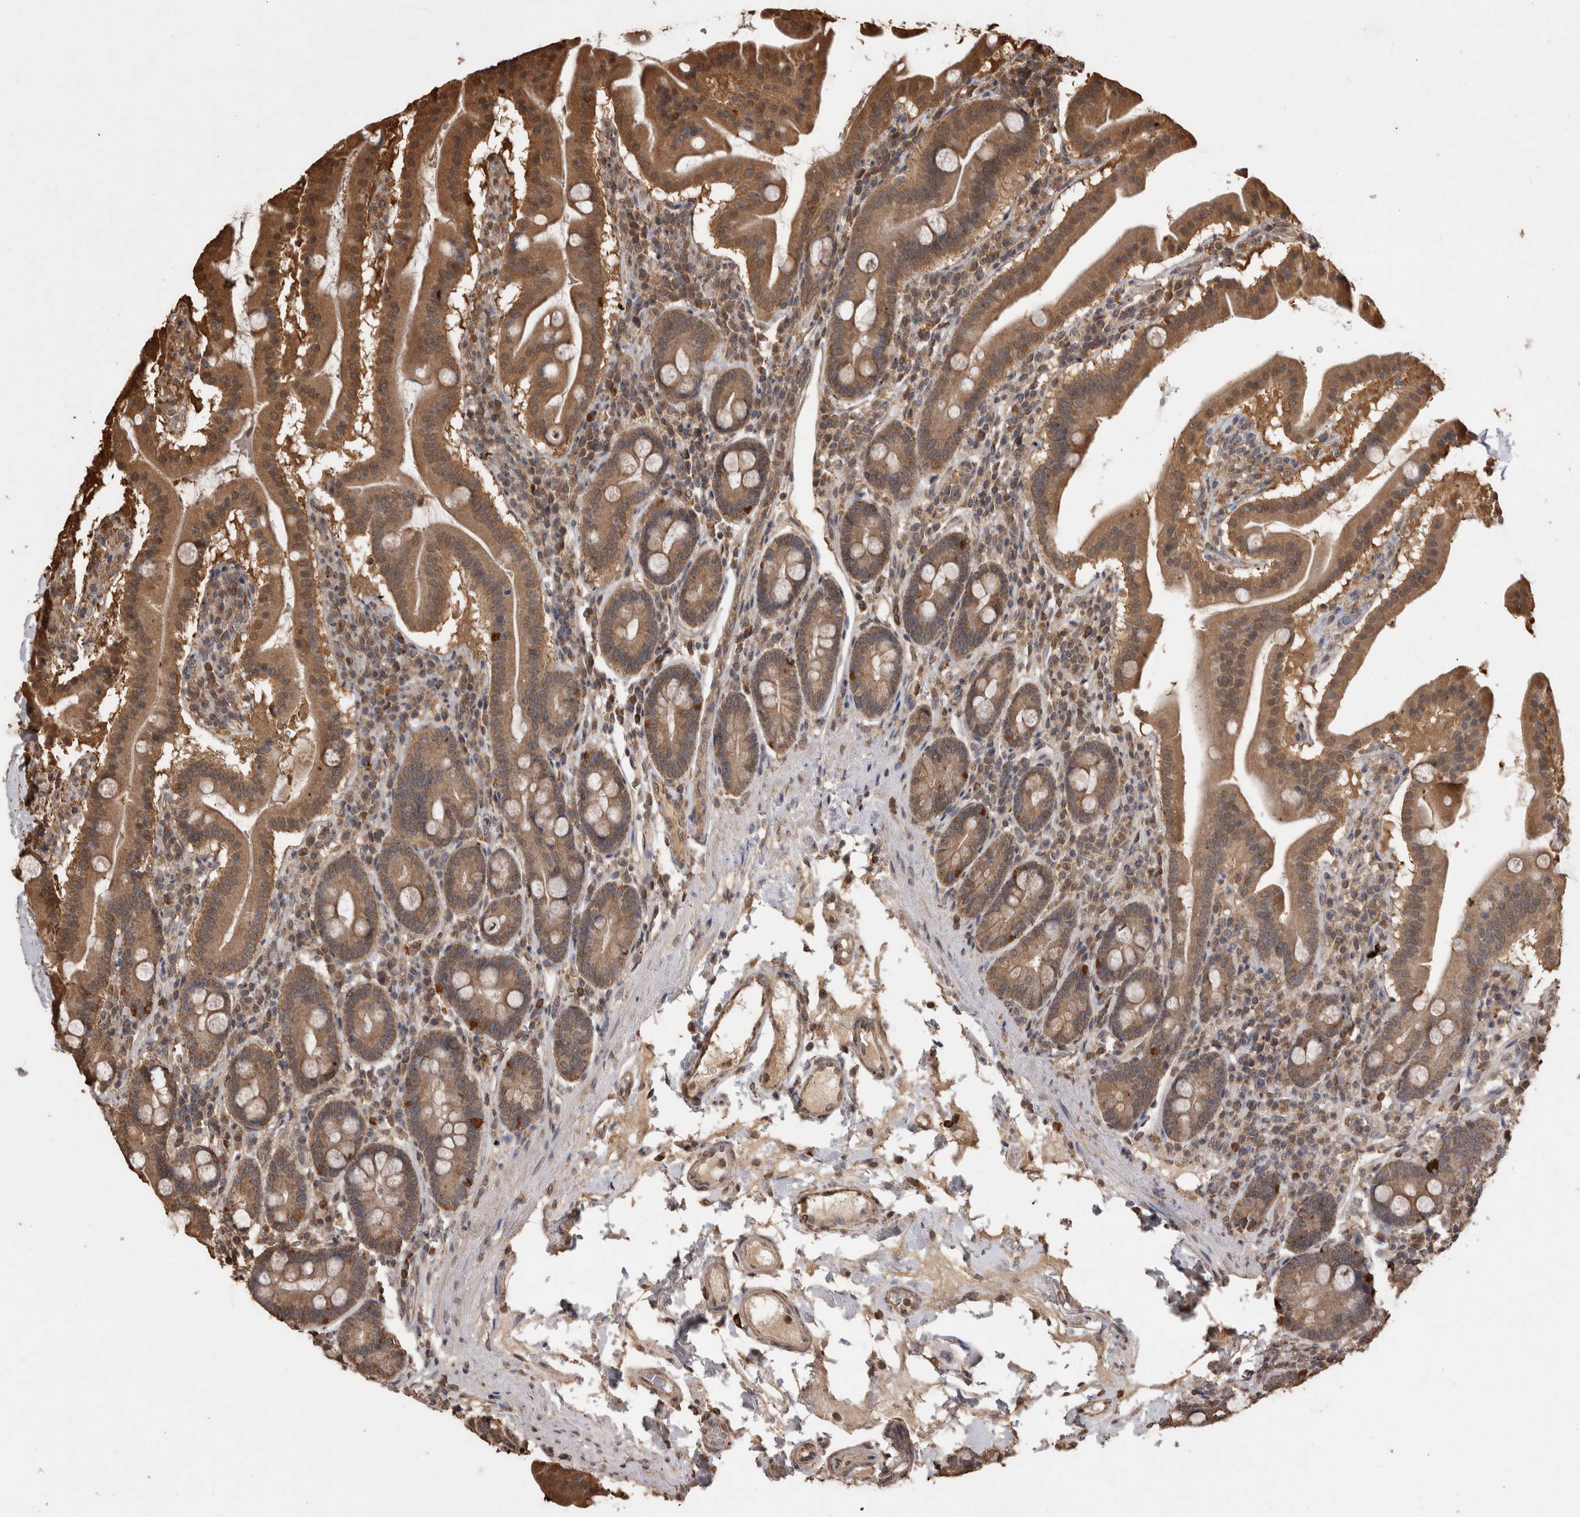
{"staining": {"intensity": "moderate", "quantity": ">75%", "location": "cytoplasmic/membranous"}, "tissue": "duodenum", "cell_type": "Glandular cells", "image_type": "normal", "snomed": [{"axis": "morphology", "description": "Normal tissue, NOS"}, {"axis": "morphology", "description": "Adenocarcinoma, NOS"}, {"axis": "topography", "description": "Pancreas"}, {"axis": "topography", "description": "Duodenum"}], "caption": "Unremarkable duodenum shows moderate cytoplasmic/membranous staining in about >75% of glandular cells, visualized by immunohistochemistry.", "gene": "SOCS5", "patient": {"sex": "male", "age": 50}}